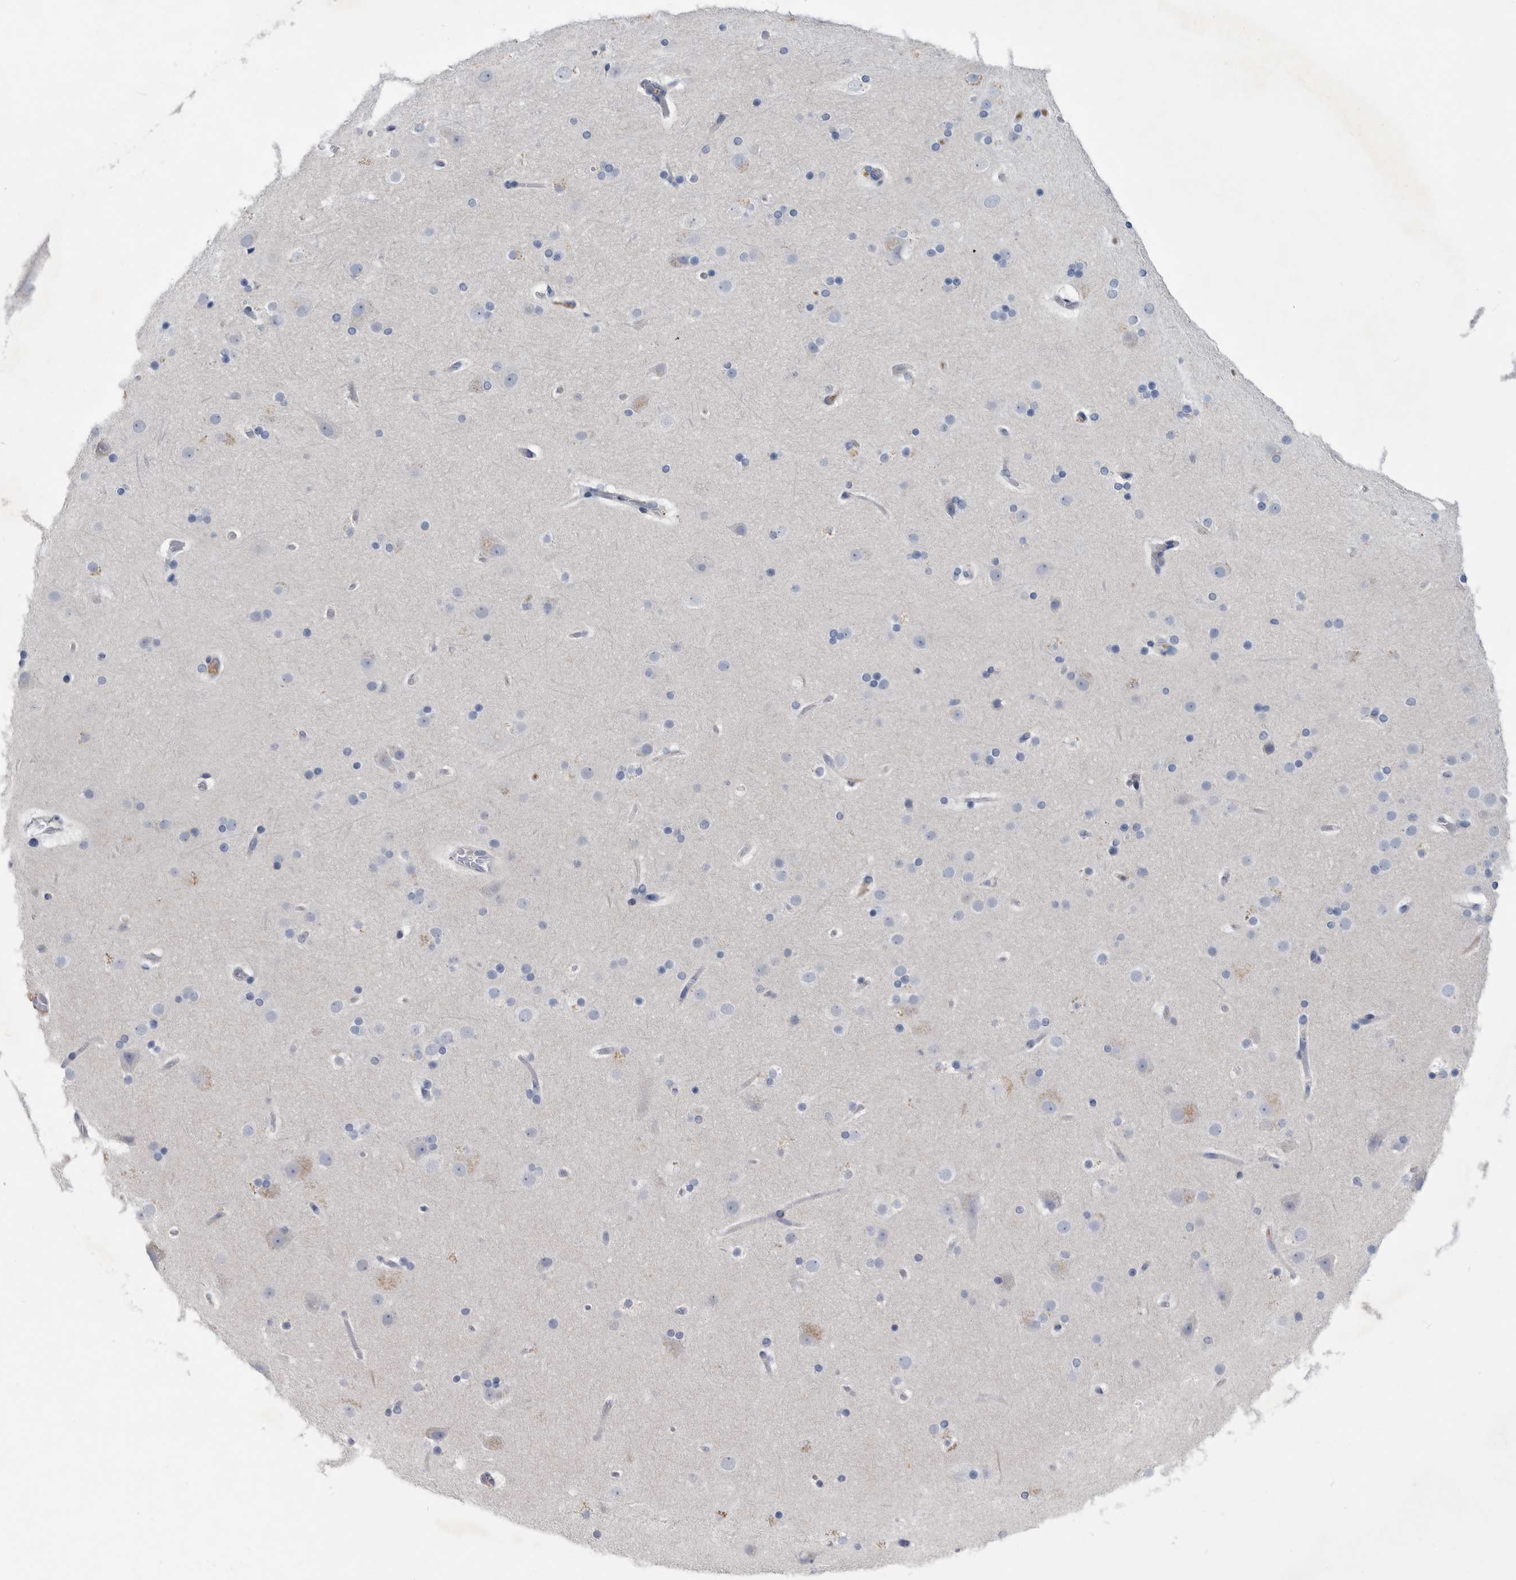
{"staining": {"intensity": "weak", "quantity": "<25%", "location": "cytoplasmic/membranous"}, "tissue": "cerebral cortex", "cell_type": "Endothelial cells", "image_type": "normal", "snomed": [{"axis": "morphology", "description": "Normal tissue, NOS"}, {"axis": "topography", "description": "Cerebral cortex"}], "caption": "Cerebral cortex stained for a protein using immunohistochemistry exhibits no positivity endothelial cells.", "gene": "BTBD6", "patient": {"sex": "male", "age": 57}}